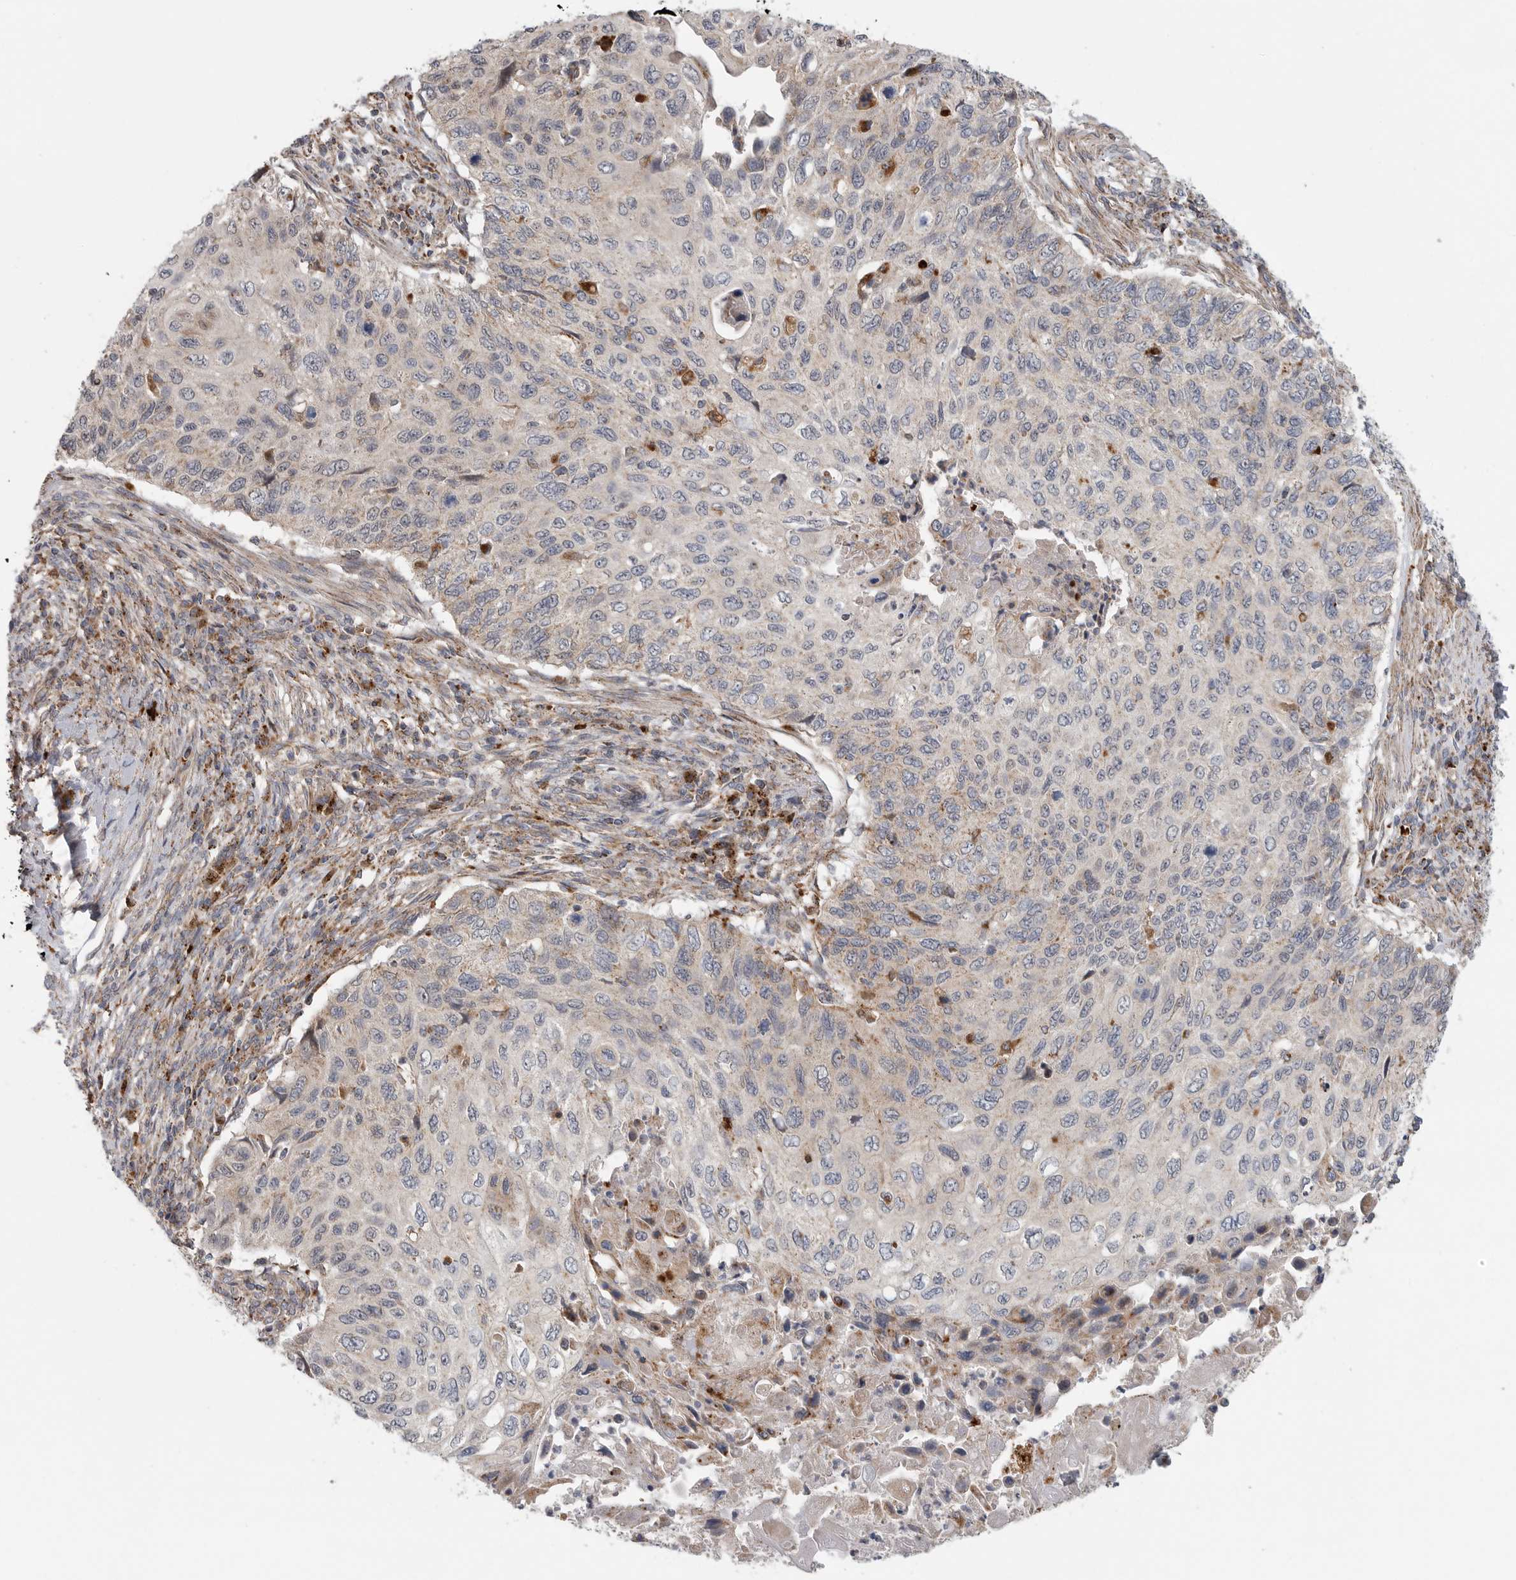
{"staining": {"intensity": "negative", "quantity": "none", "location": "none"}, "tissue": "cervical cancer", "cell_type": "Tumor cells", "image_type": "cancer", "snomed": [{"axis": "morphology", "description": "Squamous cell carcinoma, NOS"}, {"axis": "topography", "description": "Cervix"}], "caption": "Tumor cells are negative for protein expression in human squamous cell carcinoma (cervical). Brightfield microscopy of immunohistochemistry (IHC) stained with DAB (3,3'-diaminobenzidine) (brown) and hematoxylin (blue), captured at high magnification.", "gene": "GALNS", "patient": {"sex": "female", "age": 70}}